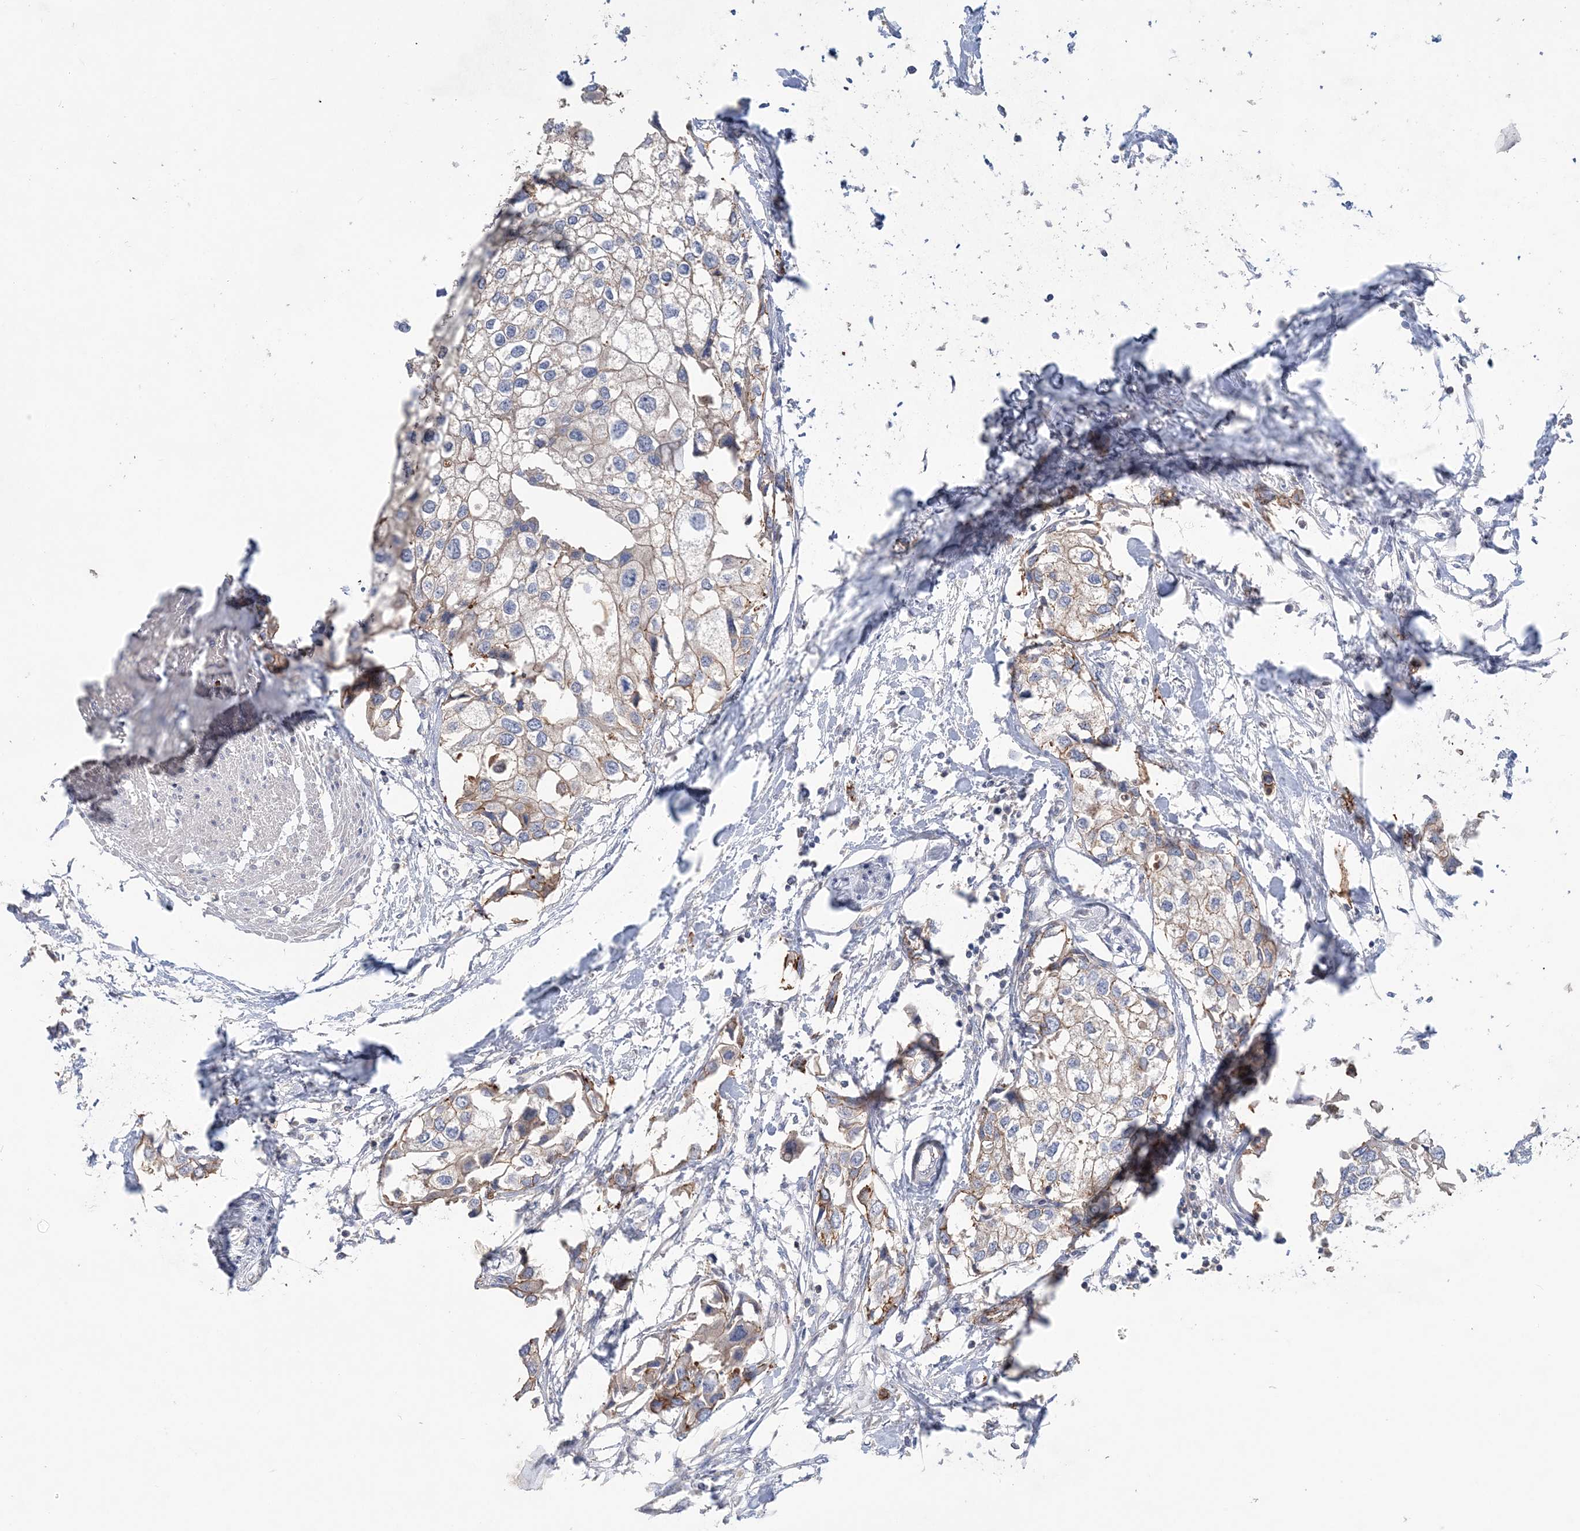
{"staining": {"intensity": "weak", "quantity": "<25%", "location": "cytoplasmic/membranous"}, "tissue": "urothelial cancer", "cell_type": "Tumor cells", "image_type": "cancer", "snomed": [{"axis": "morphology", "description": "Urothelial carcinoma, High grade"}, {"axis": "topography", "description": "Urinary bladder"}], "caption": "A high-resolution photomicrograph shows IHC staining of urothelial cancer, which displays no significant staining in tumor cells.", "gene": "PIGC", "patient": {"sex": "male", "age": 64}}